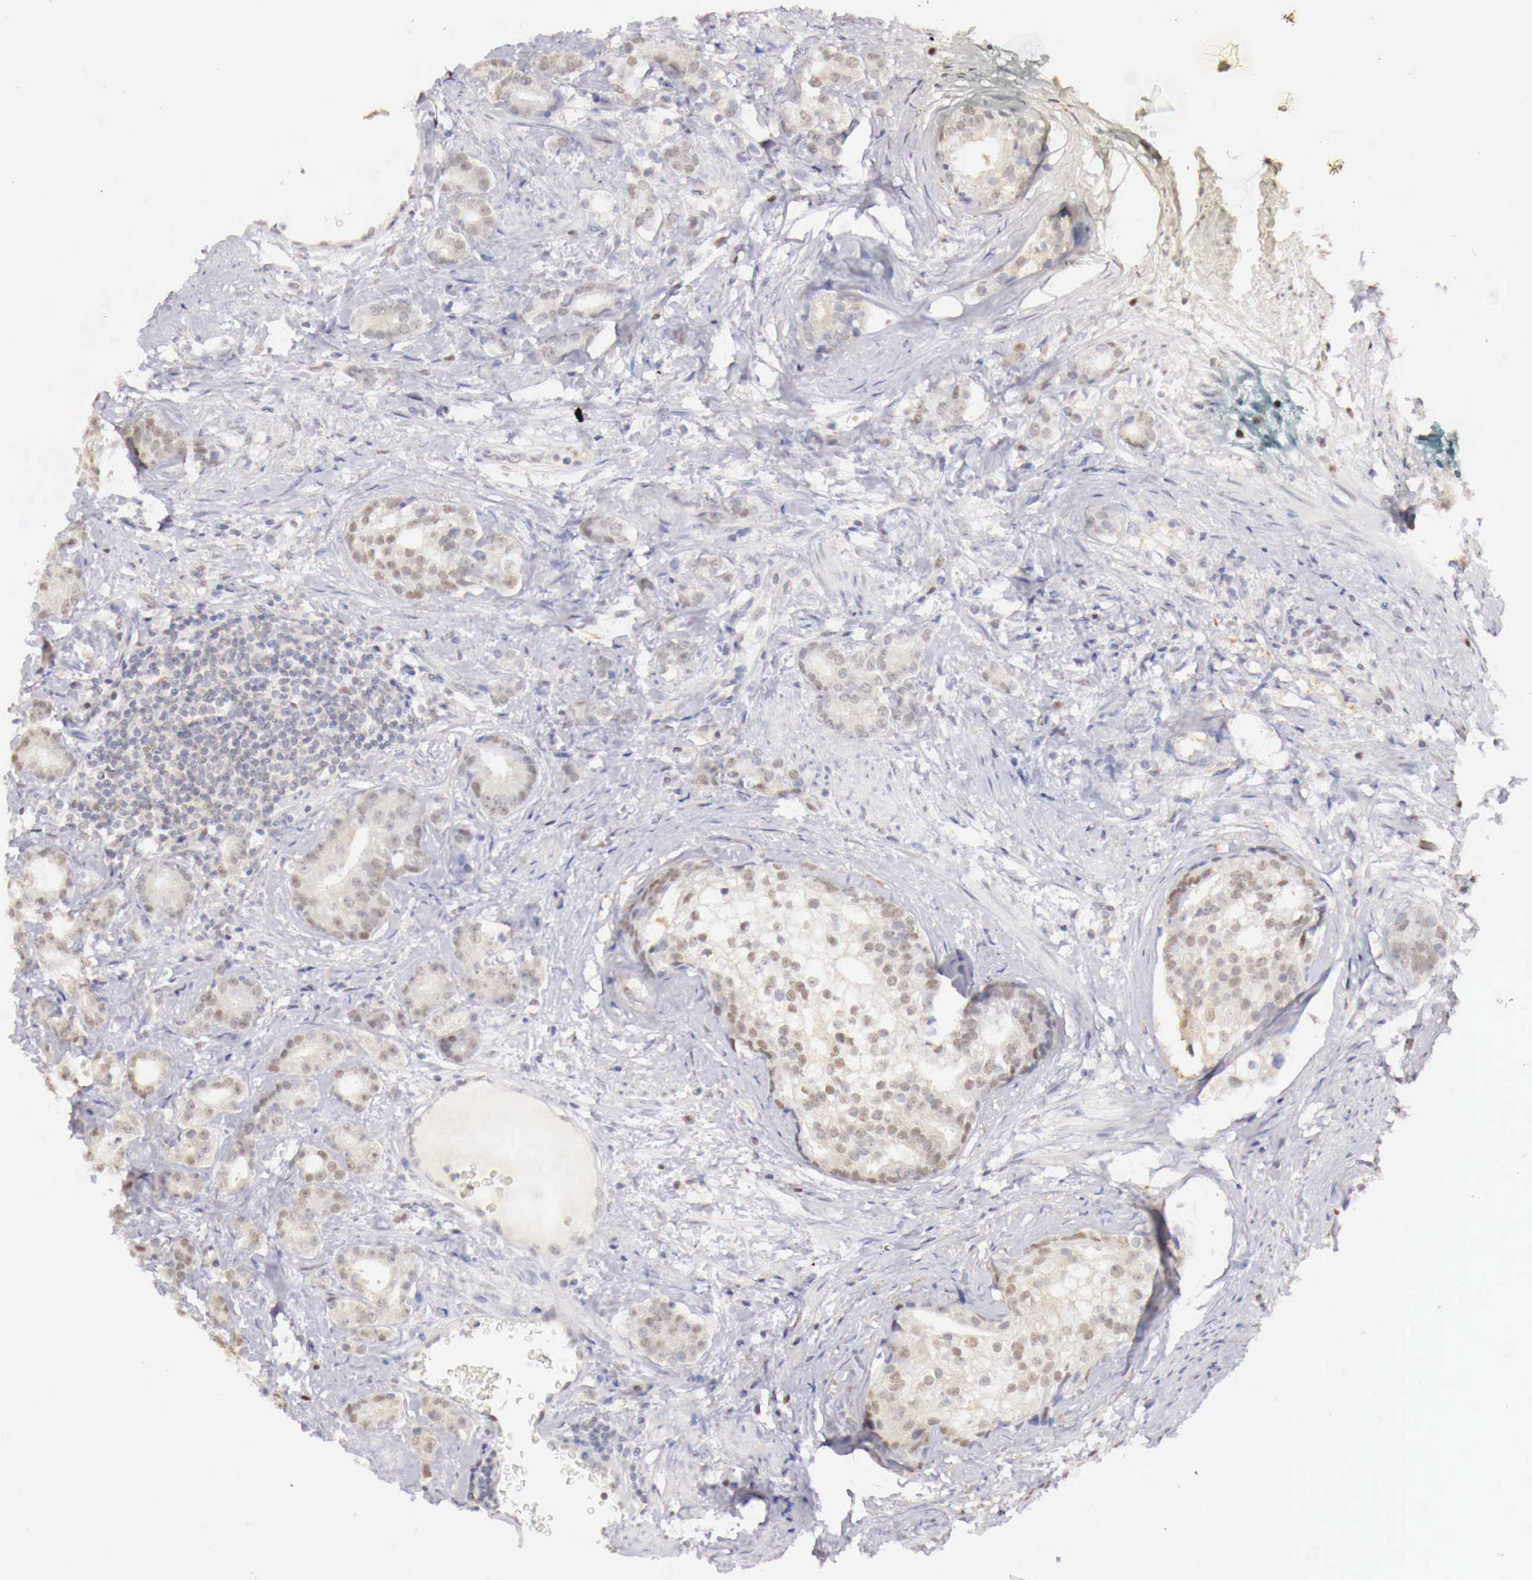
{"staining": {"intensity": "weak", "quantity": "25%-75%", "location": "nuclear"}, "tissue": "prostate cancer", "cell_type": "Tumor cells", "image_type": "cancer", "snomed": [{"axis": "morphology", "description": "Adenocarcinoma, Medium grade"}, {"axis": "topography", "description": "Prostate"}], "caption": "A low amount of weak nuclear staining is present in approximately 25%-75% of tumor cells in adenocarcinoma (medium-grade) (prostate) tissue.", "gene": "UBA1", "patient": {"sex": "male", "age": 59}}